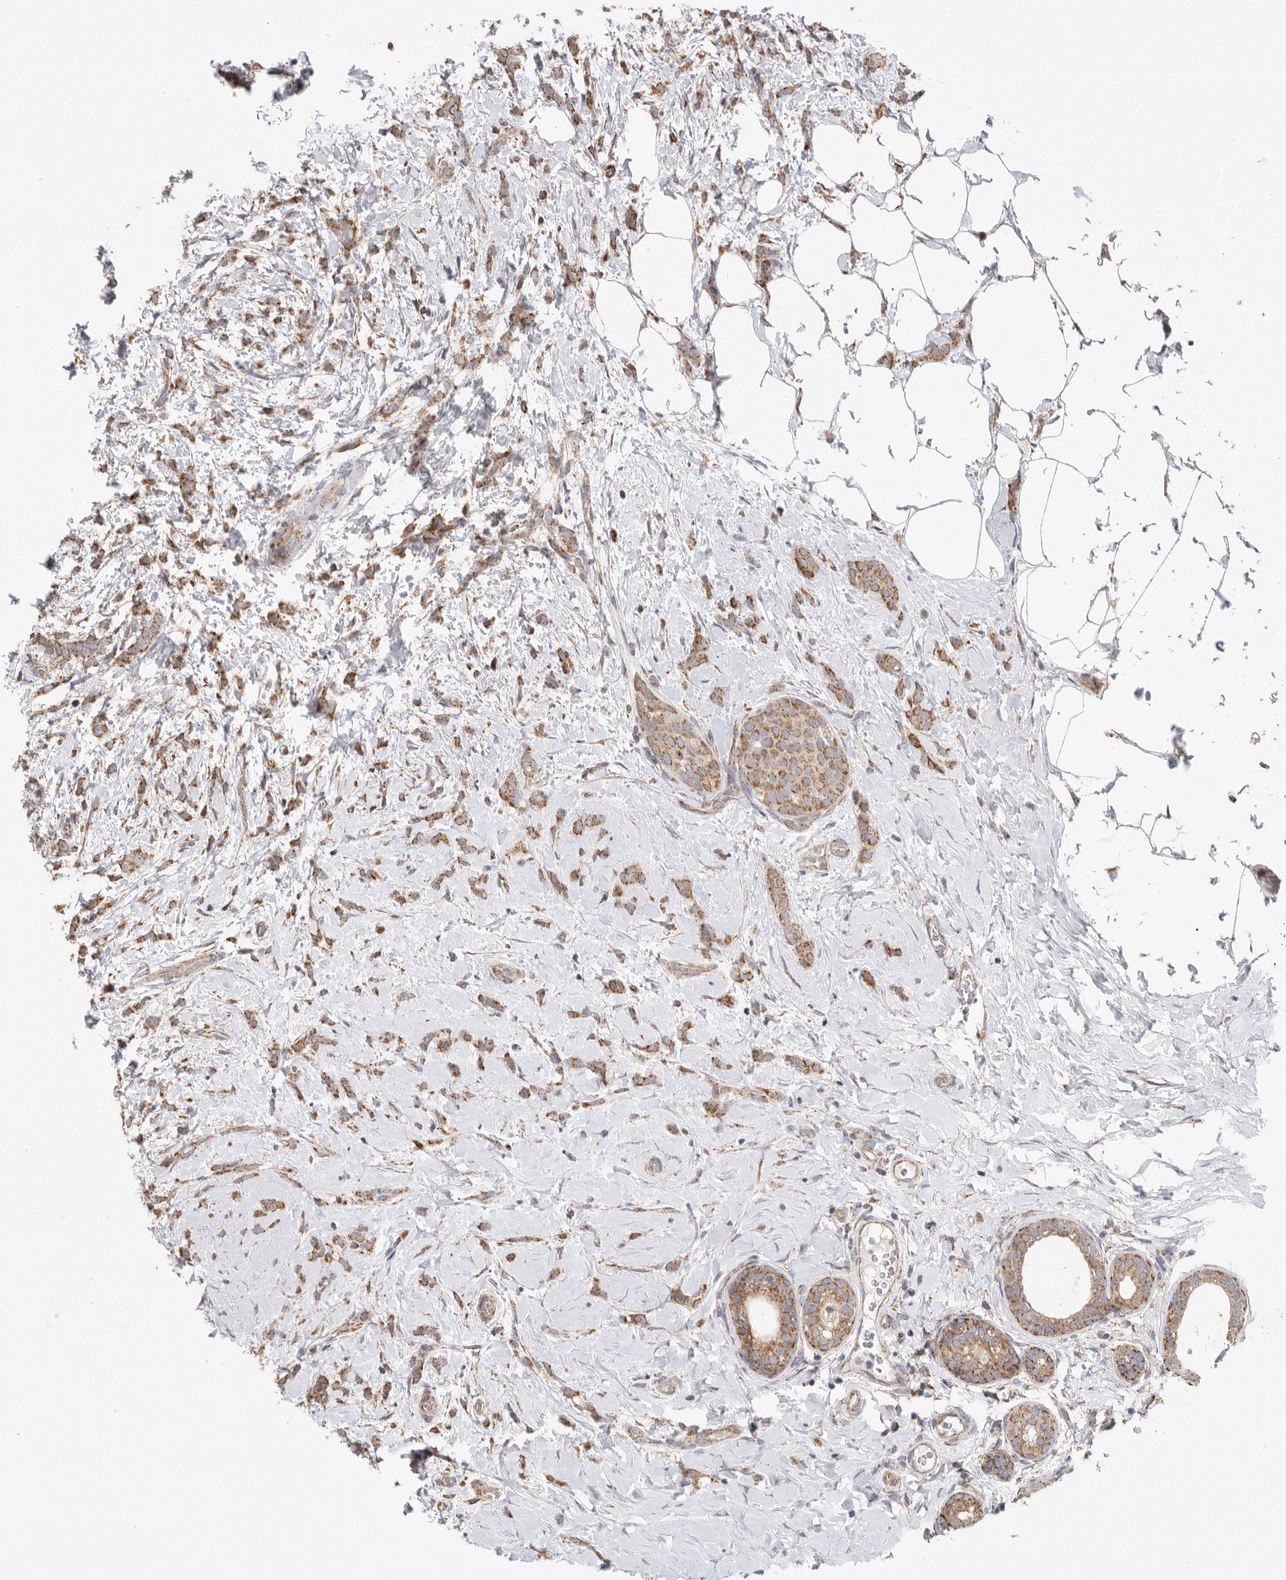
{"staining": {"intensity": "strong", "quantity": ">75%", "location": "cytoplasmic/membranous"}, "tissue": "breast cancer", "cell_type": "Tumor cells", "image_type": "cancer", "snomed": [{"axis": "morphology", "description": "Lobular carcinoma, in situ"}, {"axis": "morphology", "description": "Lobular carcinoma"}, {"axis": "topography", "description": "Breast"}], "caption": "Human breast lobular carcinoma stained for a protein (brown) shows strong cytoplasmic/membranous positive staining in approximately >75% of tumor cells.", "gene": "MTFR1L", "patient": {"sex": "female", "age": 41}}